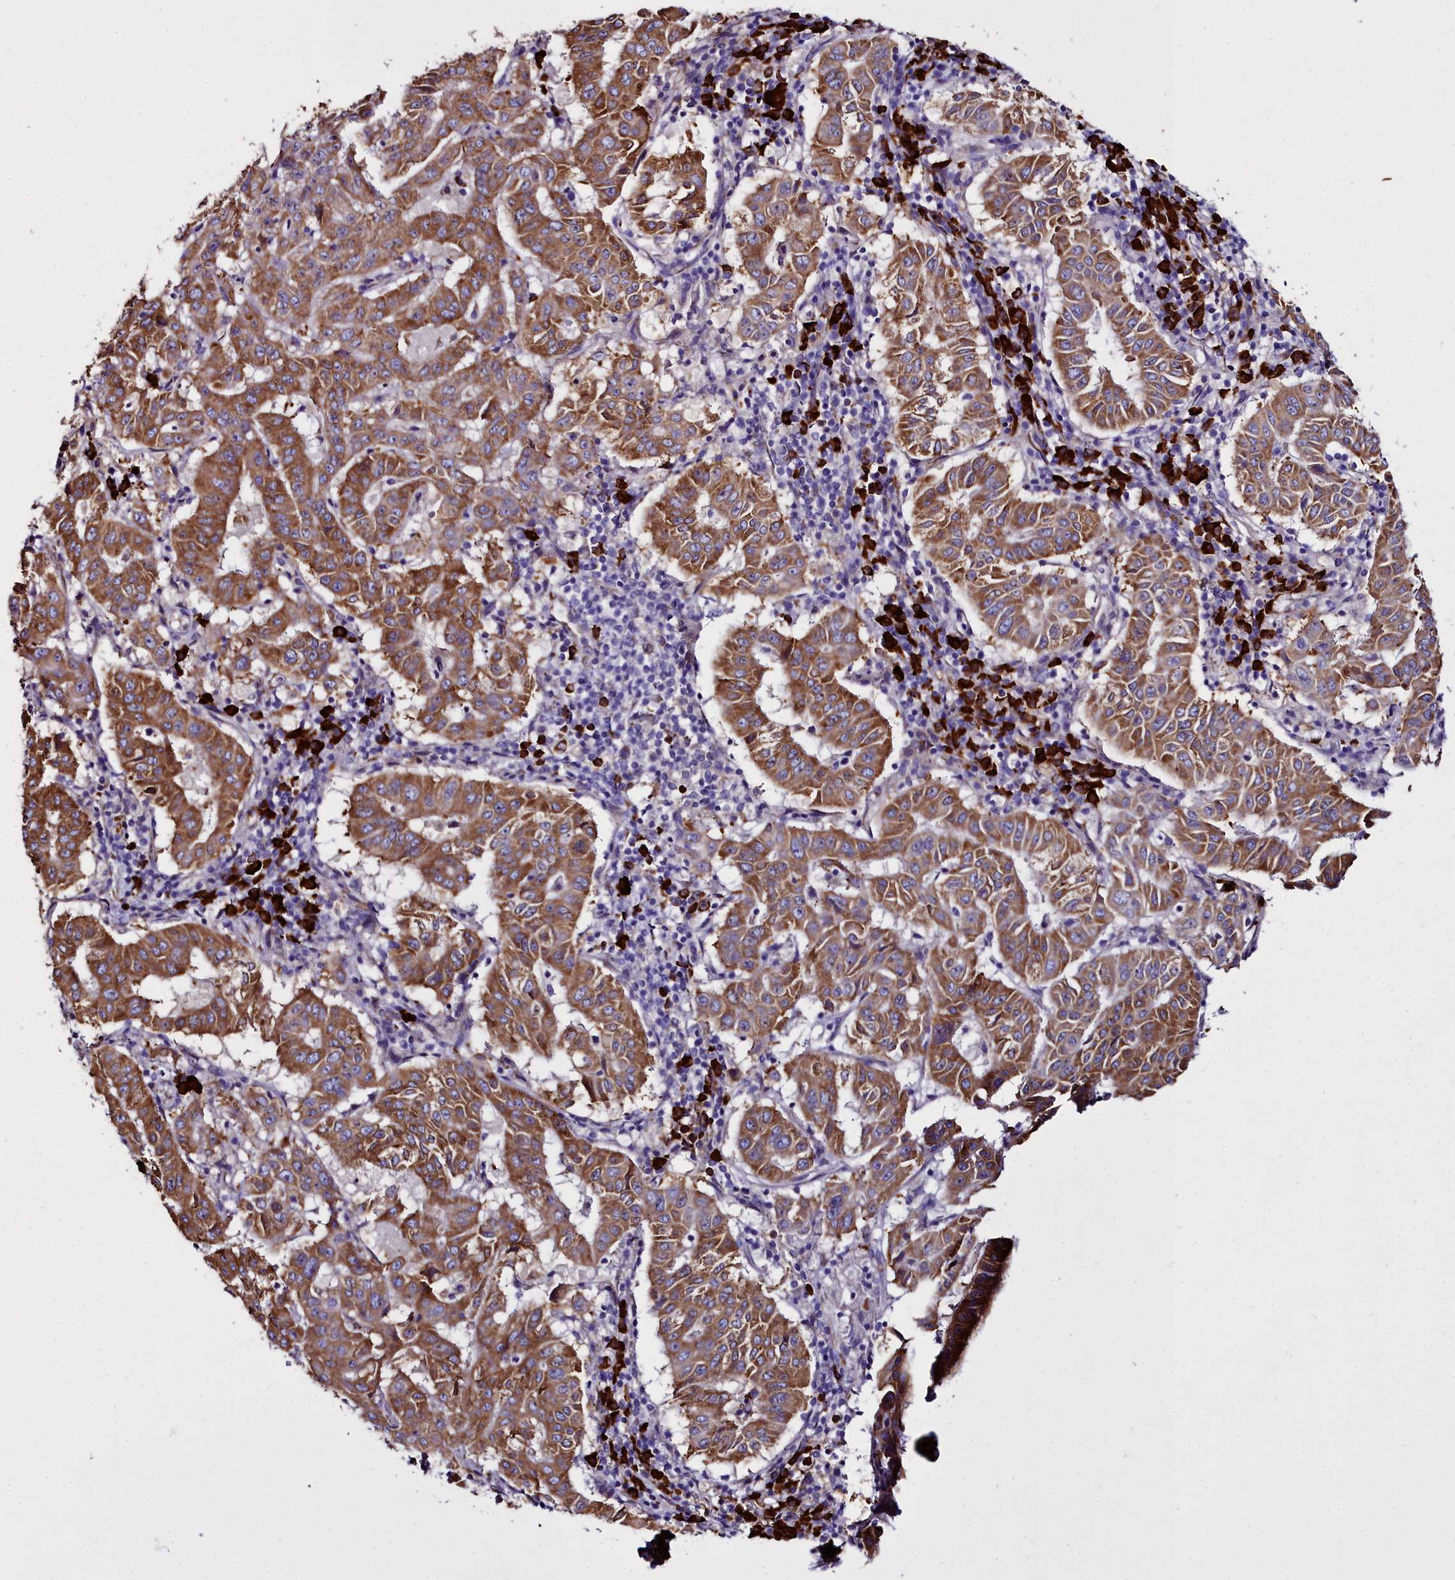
{"staining": {"intensity": "strong", "quantity": ">75%", "location": "cytoplasmic/membranous"}, "tissue": "pancreatic cancer", "cell_type": "Tumor cells", "image_type": "cancer", "snomed": [{"axis": "morphology", "description": "Adenocarcinoma, NOS"}, {"axis": "topography", "description": "Pancreas"}], "caption": "Protein expression analysis of pancreatic adenocarcinoma reveals strong cytoplasmic/membranous expression in approximately >75% of tumor cells.", "gene": "TXNDC5", "patient": {"sex": "male", "age": 63}}